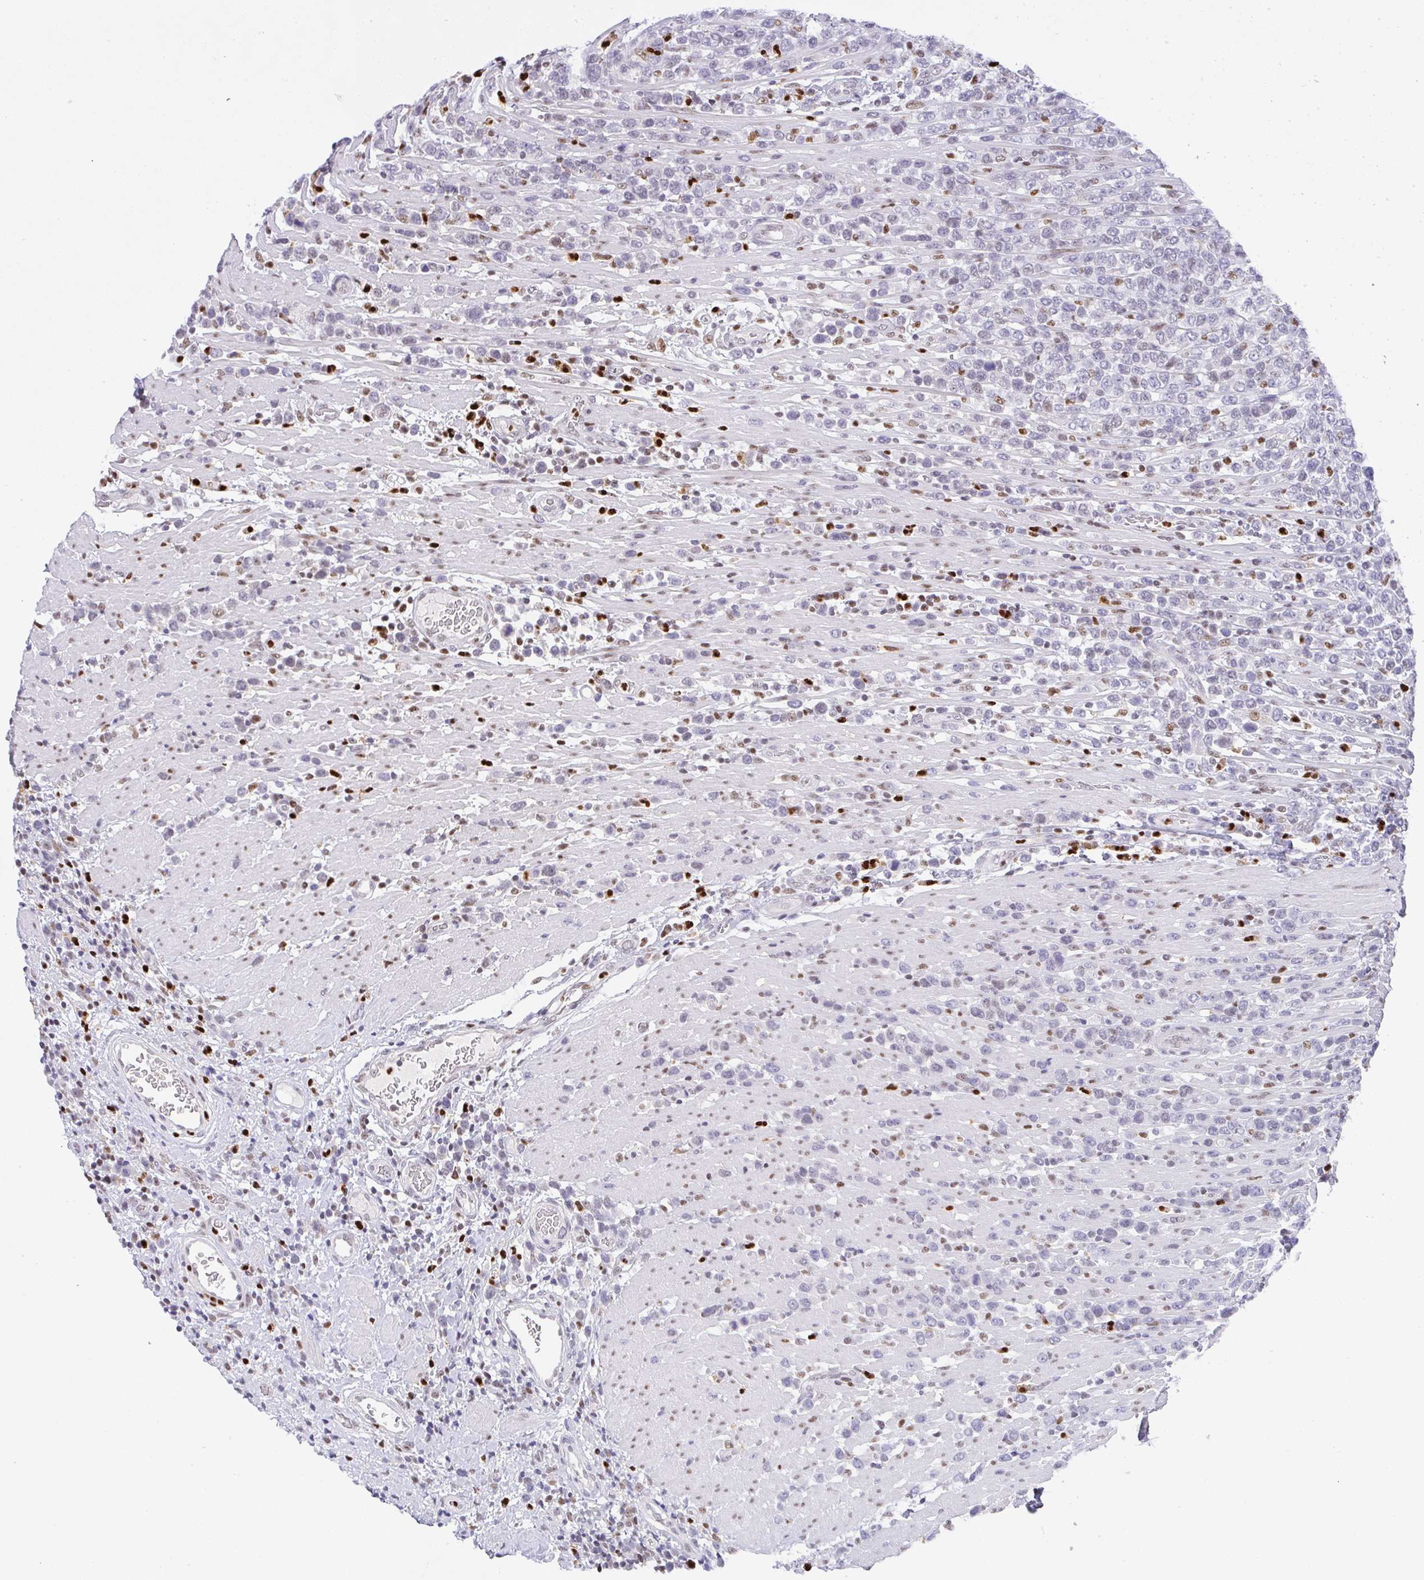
{"staining": {"intensity": "negative", "quantity": "none", "location": "none"}, "tissue": "lymphoma", "cell_type": "Tumor cells", "image_type": "cancer", "snomed": [{"axis": "morphology", "description": "Malignant lymphoma, non-Hodgkin's type, High grade"}, {"axis": "topography", "description": "Soft tissue"}], "caption": "There is no significant expression in tumor cells of high-grade malignant lymphoma, non-Hodgkin's type. (DAB immunohistochemistry (IHC) with hematoxylin counter stain).", "gene": "BBX", "patient": {"sex": "female", "age": 56}}